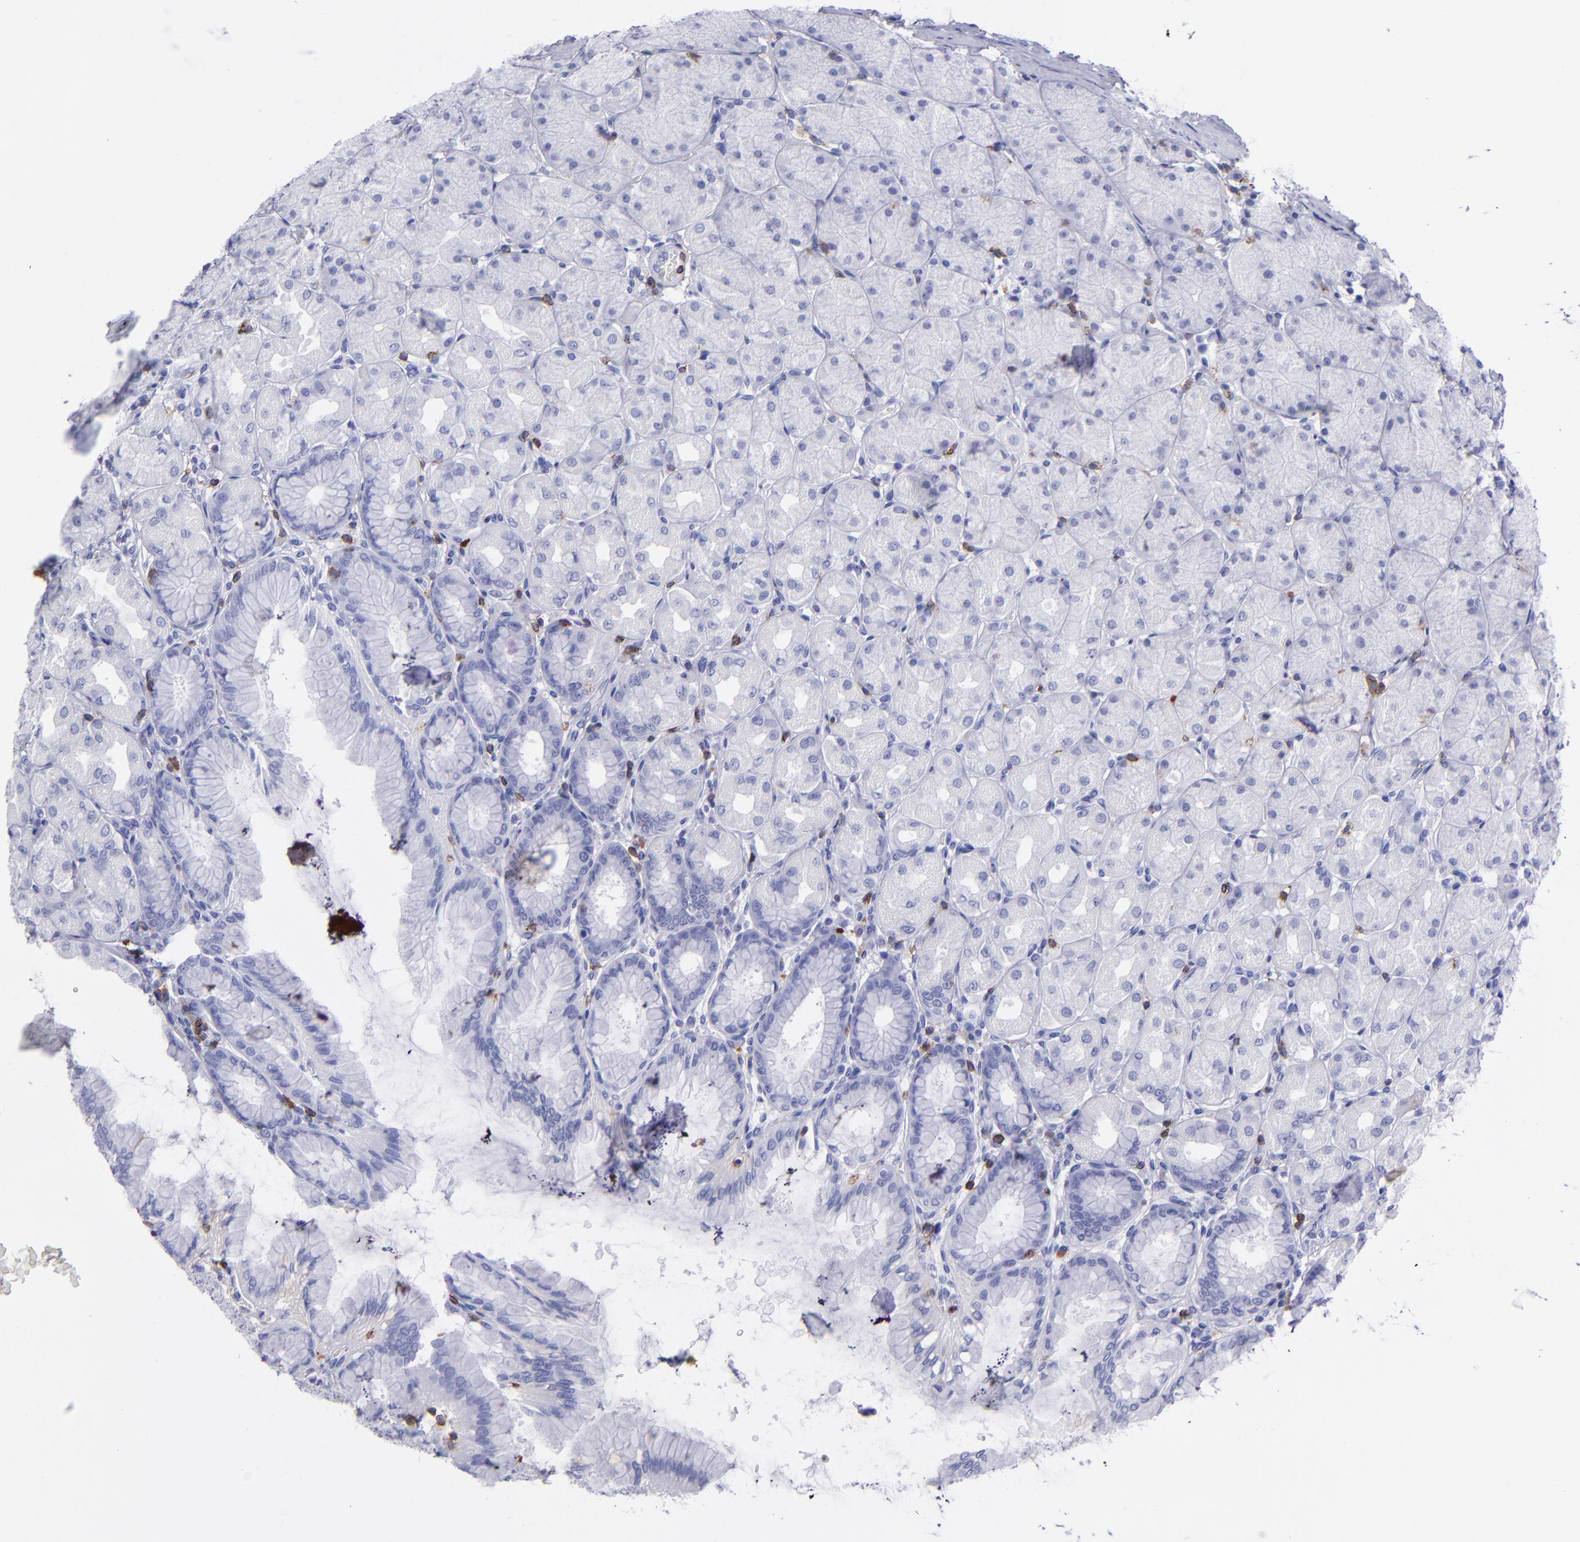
{"staining": {"intensity": "negative", "quantity": "none", "location": "none"}, "tissue": "stomach", "cell_type": "Glandular cells", "image_type": "normal", "snomed": [{"axis": "morphology", "description": "Normal tissue, NOS"}, {"axis": "topography", "description": "Stomach, upper"}], "caption": "The photomicrograph demonstrates no significant positivity in glandular cells of stomach. Brightfield microscopy of IHC stained with DAB (brown) and hematoxylin (blue), captured at high magnification.", "gene": "CD6", "patient": {"sex": "female", "age": 56}}